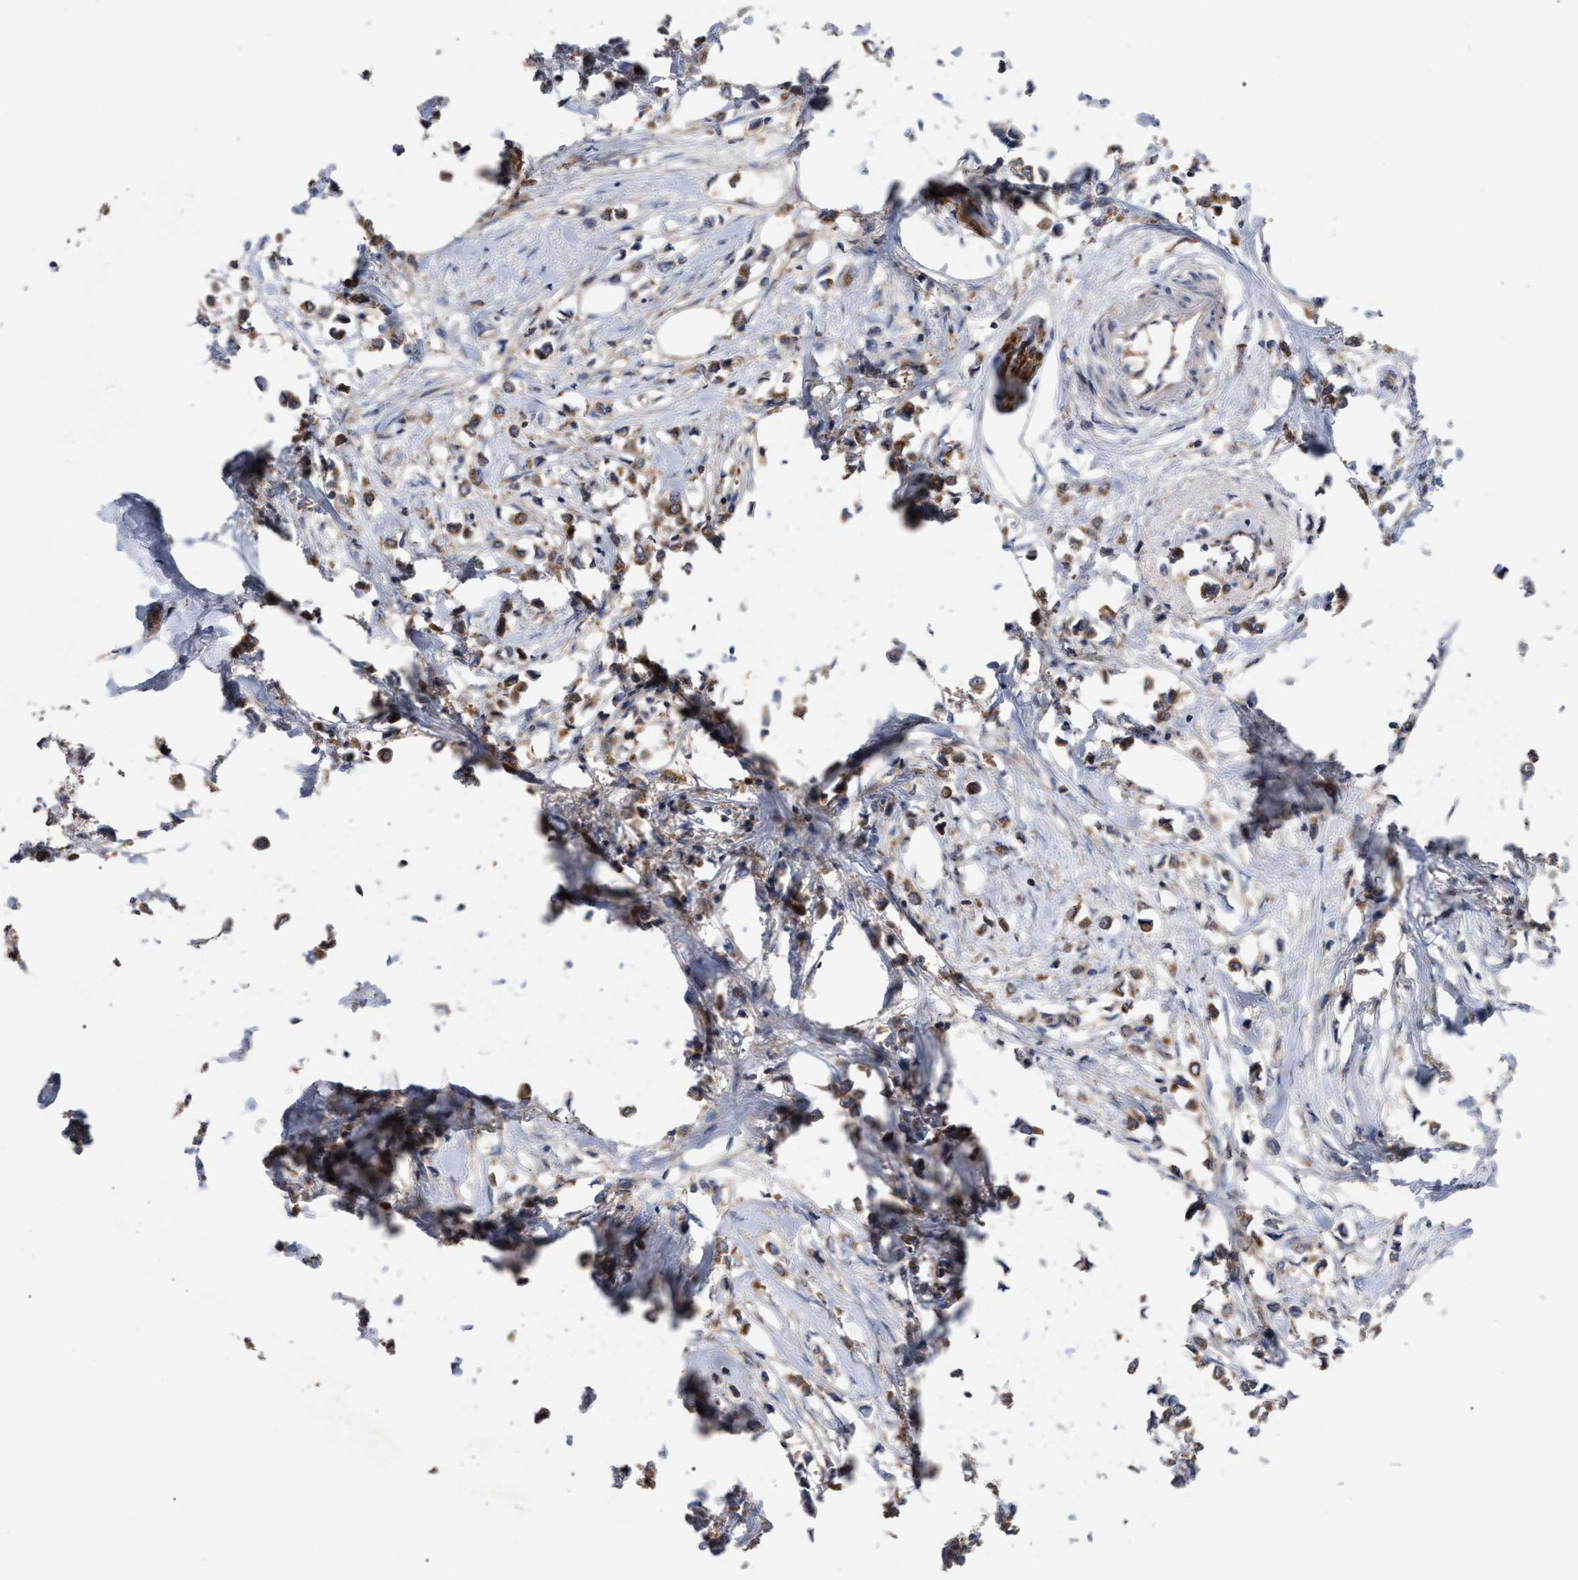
{"staining": {"intensity": "moderate", "quantity": ">75%", "location": "cytoplasmic/membranous"}, "tissue": "breast cancer", "cell_type": "Tumor cells", "image_type": "cancer", "snomed": [{"axis": "morphology", "description": "Lobular carcinoma"}, {"axis": "topography", "description": "Breast"}], "caption": "Moderate cytoplasmic/membranous protein positivity is seen in about >75% of tumor cells in breast lobular carcinoma.", "gene": "RAP1GDS1", "patient": {"sex": "female", "age": 51}}